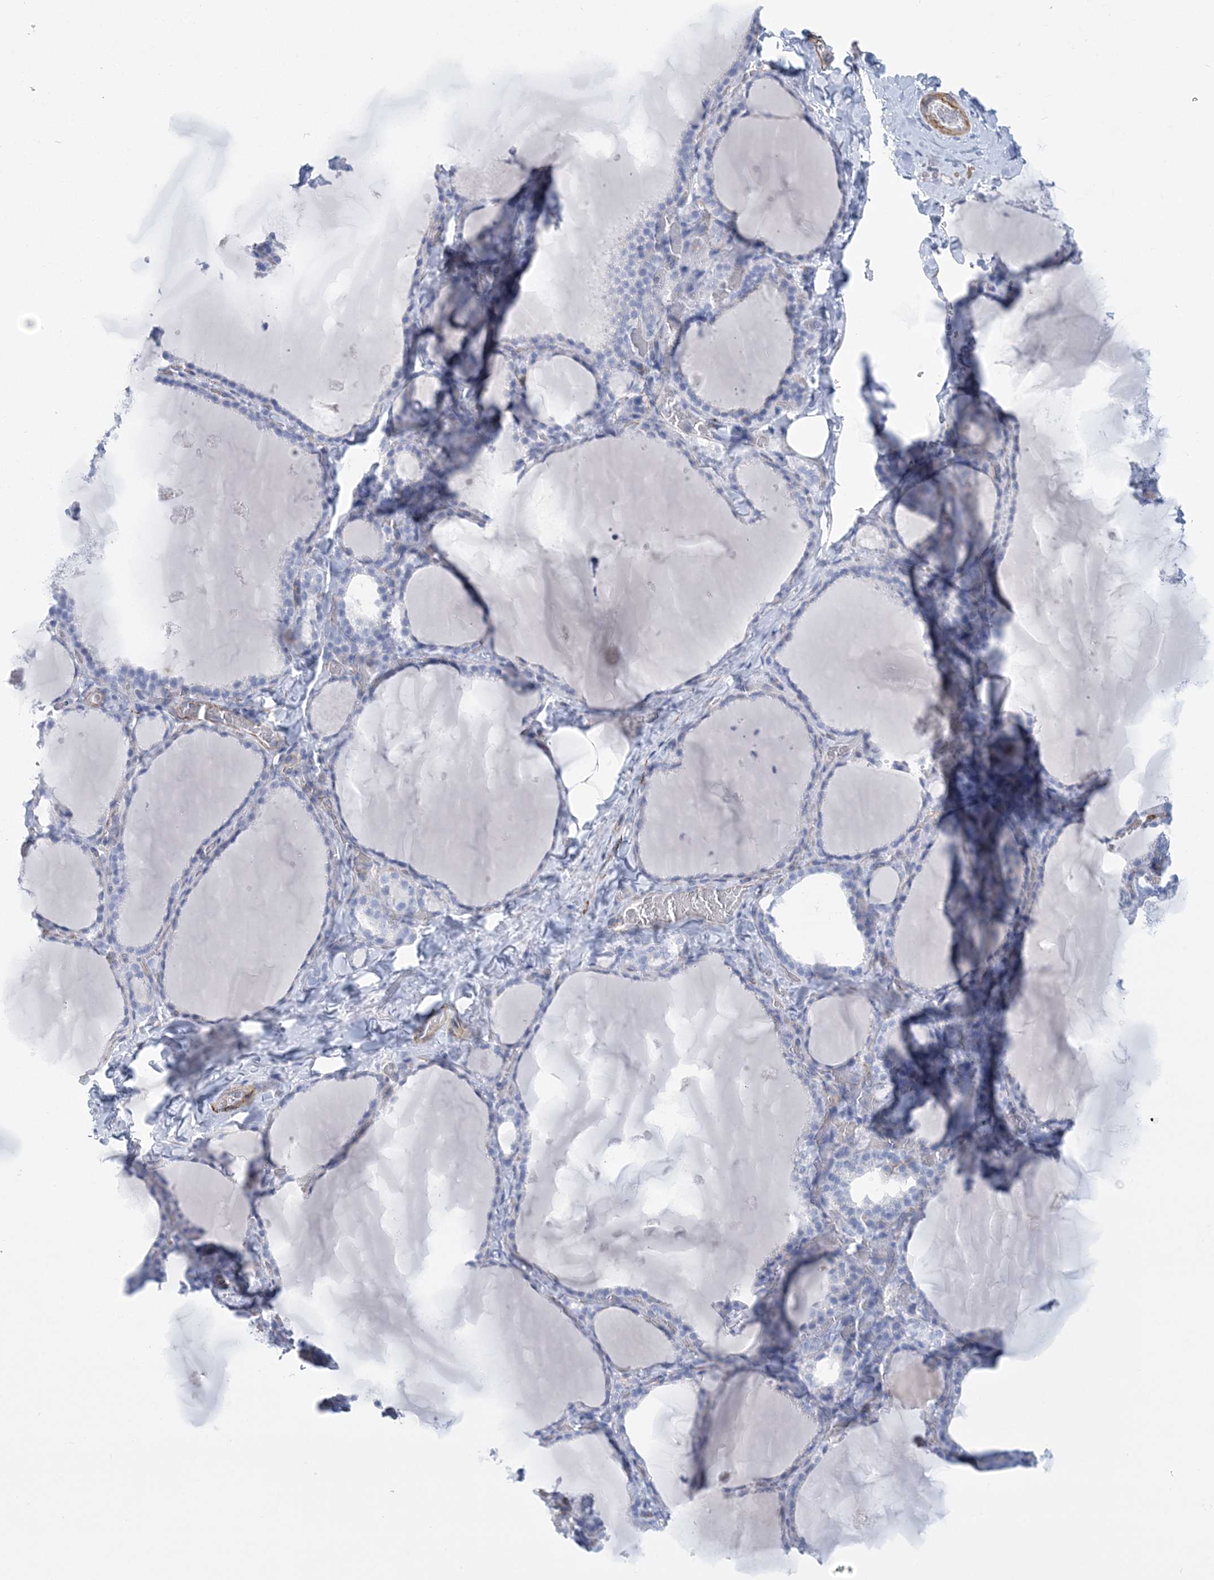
{"staining": {"intensity": "negative", "quantity": "none", "location": "none"}, "tissue": "thyroid gland", "cell_type": "Glandular cells", "image_type": "normal", "snomed": [{"axis": "morphology", "description": "Normal tissue, NOS"}, {"axis": "topography", "description": "Thyroid gland"}], "caption": "IHC photomicrograph of unremarkable thyroid gland stained for a protein (brown), which reveals no staining in glandular cells.", "gene": "C11orf21", "patient": {"sex": "female", "age": 22}}